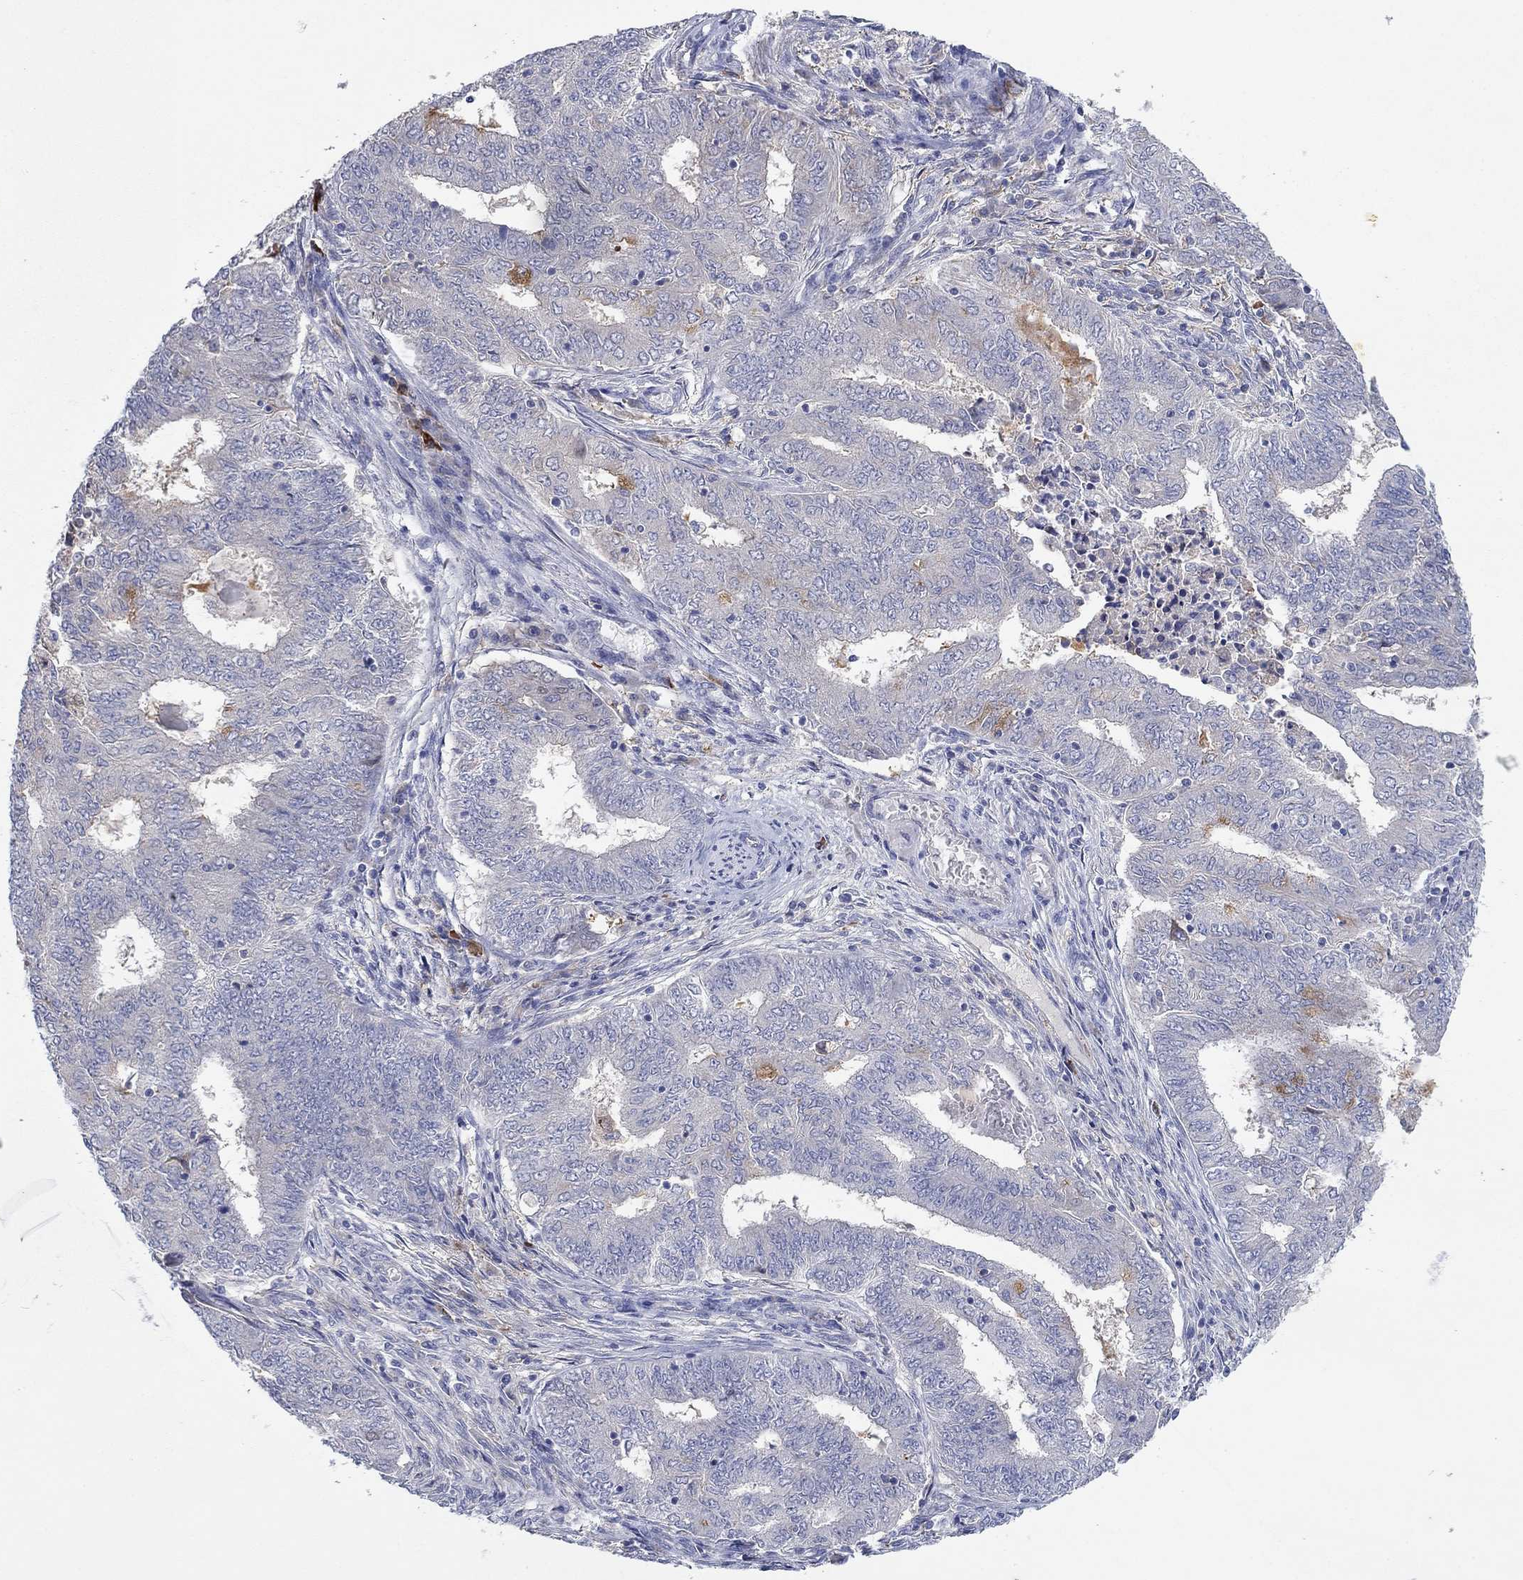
{"staining": {"intensity": "moderate", "quantity": "<25%", "location": "cytoplasmic/membranous"}, "tissue": "endometrial cancer", "cell_type": "Tumor cells", "image_type": "cancer", "snomed": [{"axis": "morphology", "description": "Adenocarcinoma, NOS"}, {"axis": "topography", "description": "Endometrium"}], "caption": "A histopathology image showing moderate cytoplasmic/membranous expression in about <25% of tumor cells in endometrial adenocarcinoma, as visualized by brown immunohistochemical staining.", "gene": "PLCL2", "patient": {"sex": "female", "age": 62}}